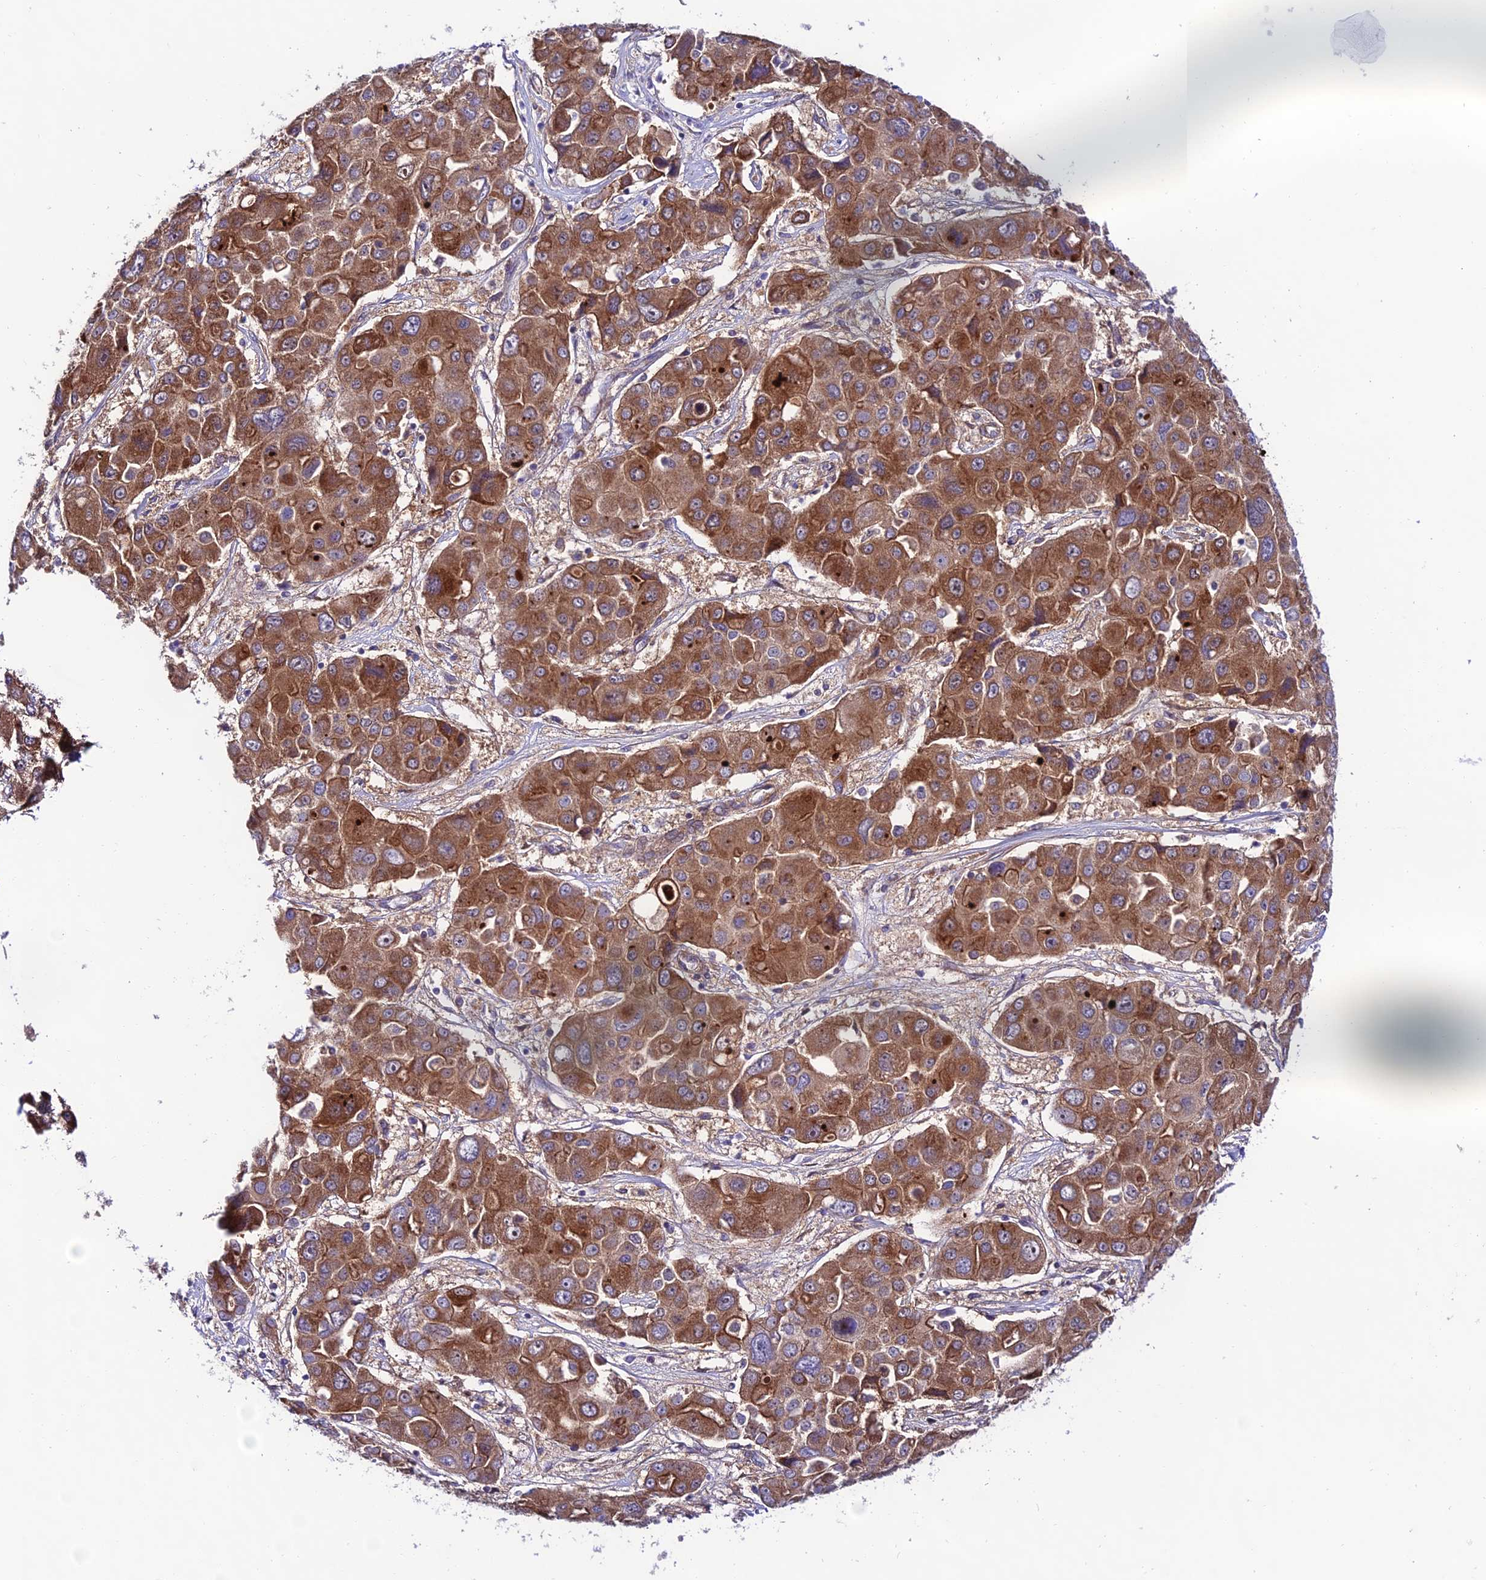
{"staining": {"intensity": "strong", "quantity": ">75%", "location": "cytoplasmic/membranous"}, "tissue": "liver cancer", "cell_type": "Tumor cells", "image_type": "cancer", "snomed": [{"axis": "morphology", "description": "Cholangiocarcinoma"}, {"axis": "topography", "description": "Liver"}], "caption": "A histopathology image of human liver cancer stained for a protein exhibits strong cytoplasmic/membranous brown staining in tumor cells. The staining was performed using DAB (3,3'-diaminobenzidine) to visualize the protein expression in brown, while the nuclei were stained in blue with hematoxylin (Magnification: 20x).", "gene": "LACTB2", "patient": {"sex": "male", "age": 67}}